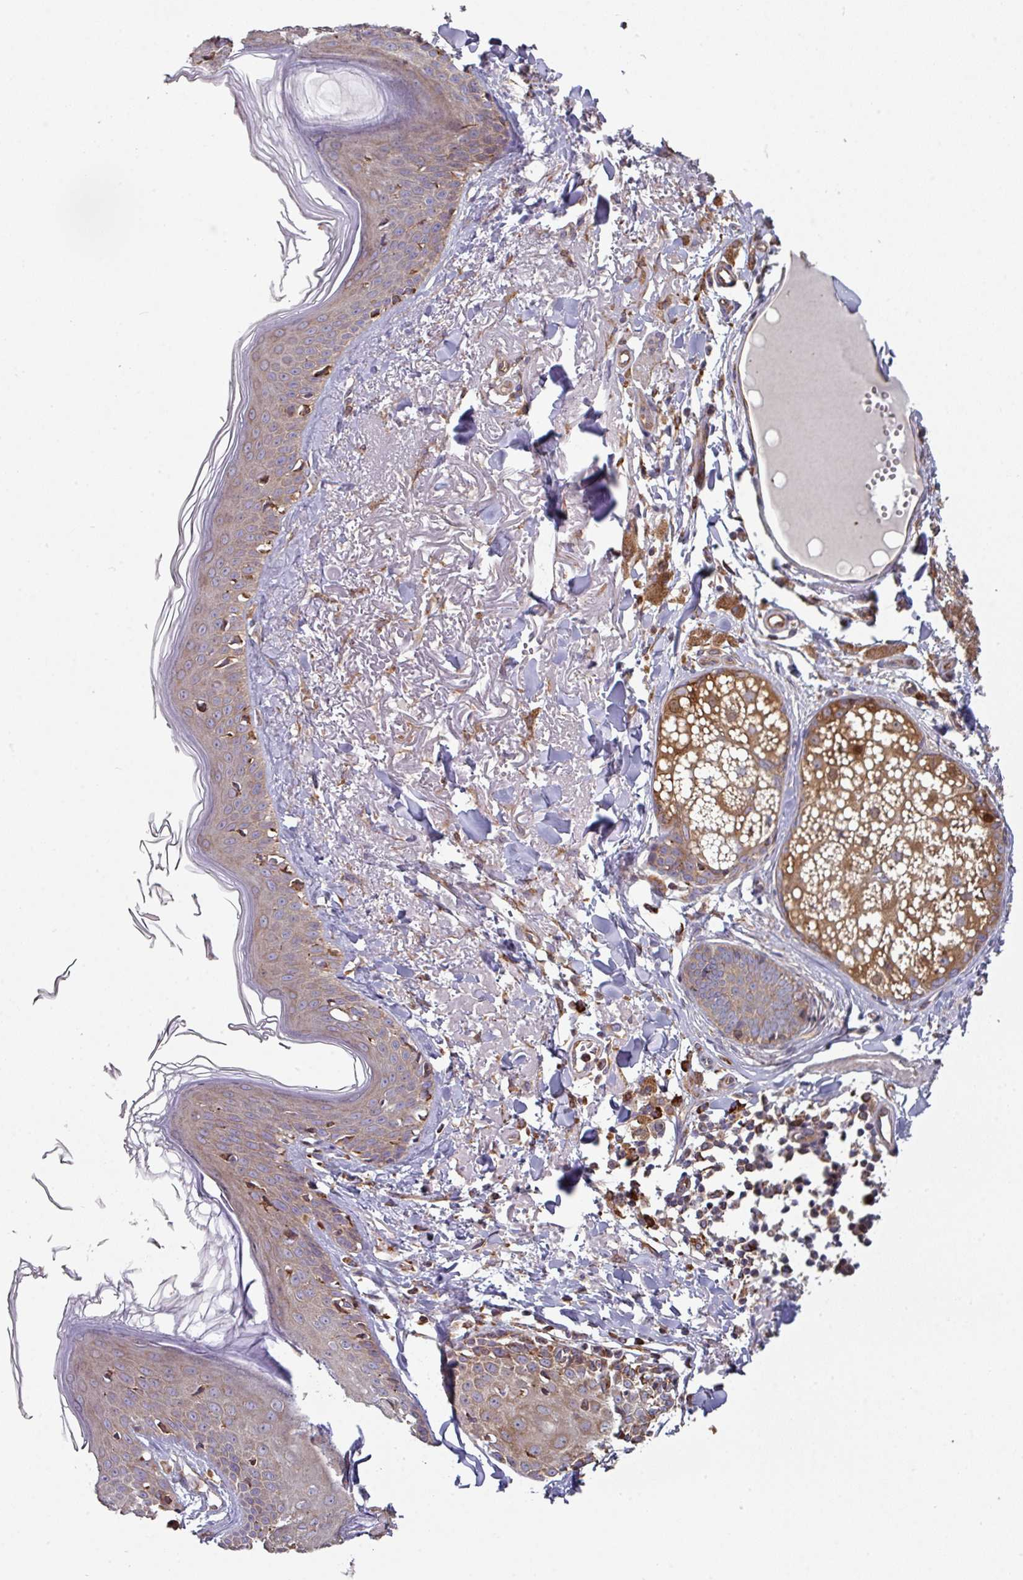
{"staining": {"intensity": "moderate", "quantity": ">75%", "location": "cytoplasmic/membranous"}, "tissue": "skin", "cell_type": "Fibroblasts", "image_type": "normal", "snomed": [{"axis": "morphology", "description": "Normal tissue, NOS"}, {"axis": "morphology", "description": "Malignant melanoma, NOS"}, {"axis": "topography", "description": "Skin"}], "caption": "Immunohistochemical staining of unremarkable skin reveals >75% levels of moderate cytoplasmic/membranous protein expression in approximately >75% of fibroblasts. (IHC, brightfield microscopy, high magnification).", "gene": "FAT4", "patient": {"sex": "male", "age": 80}}